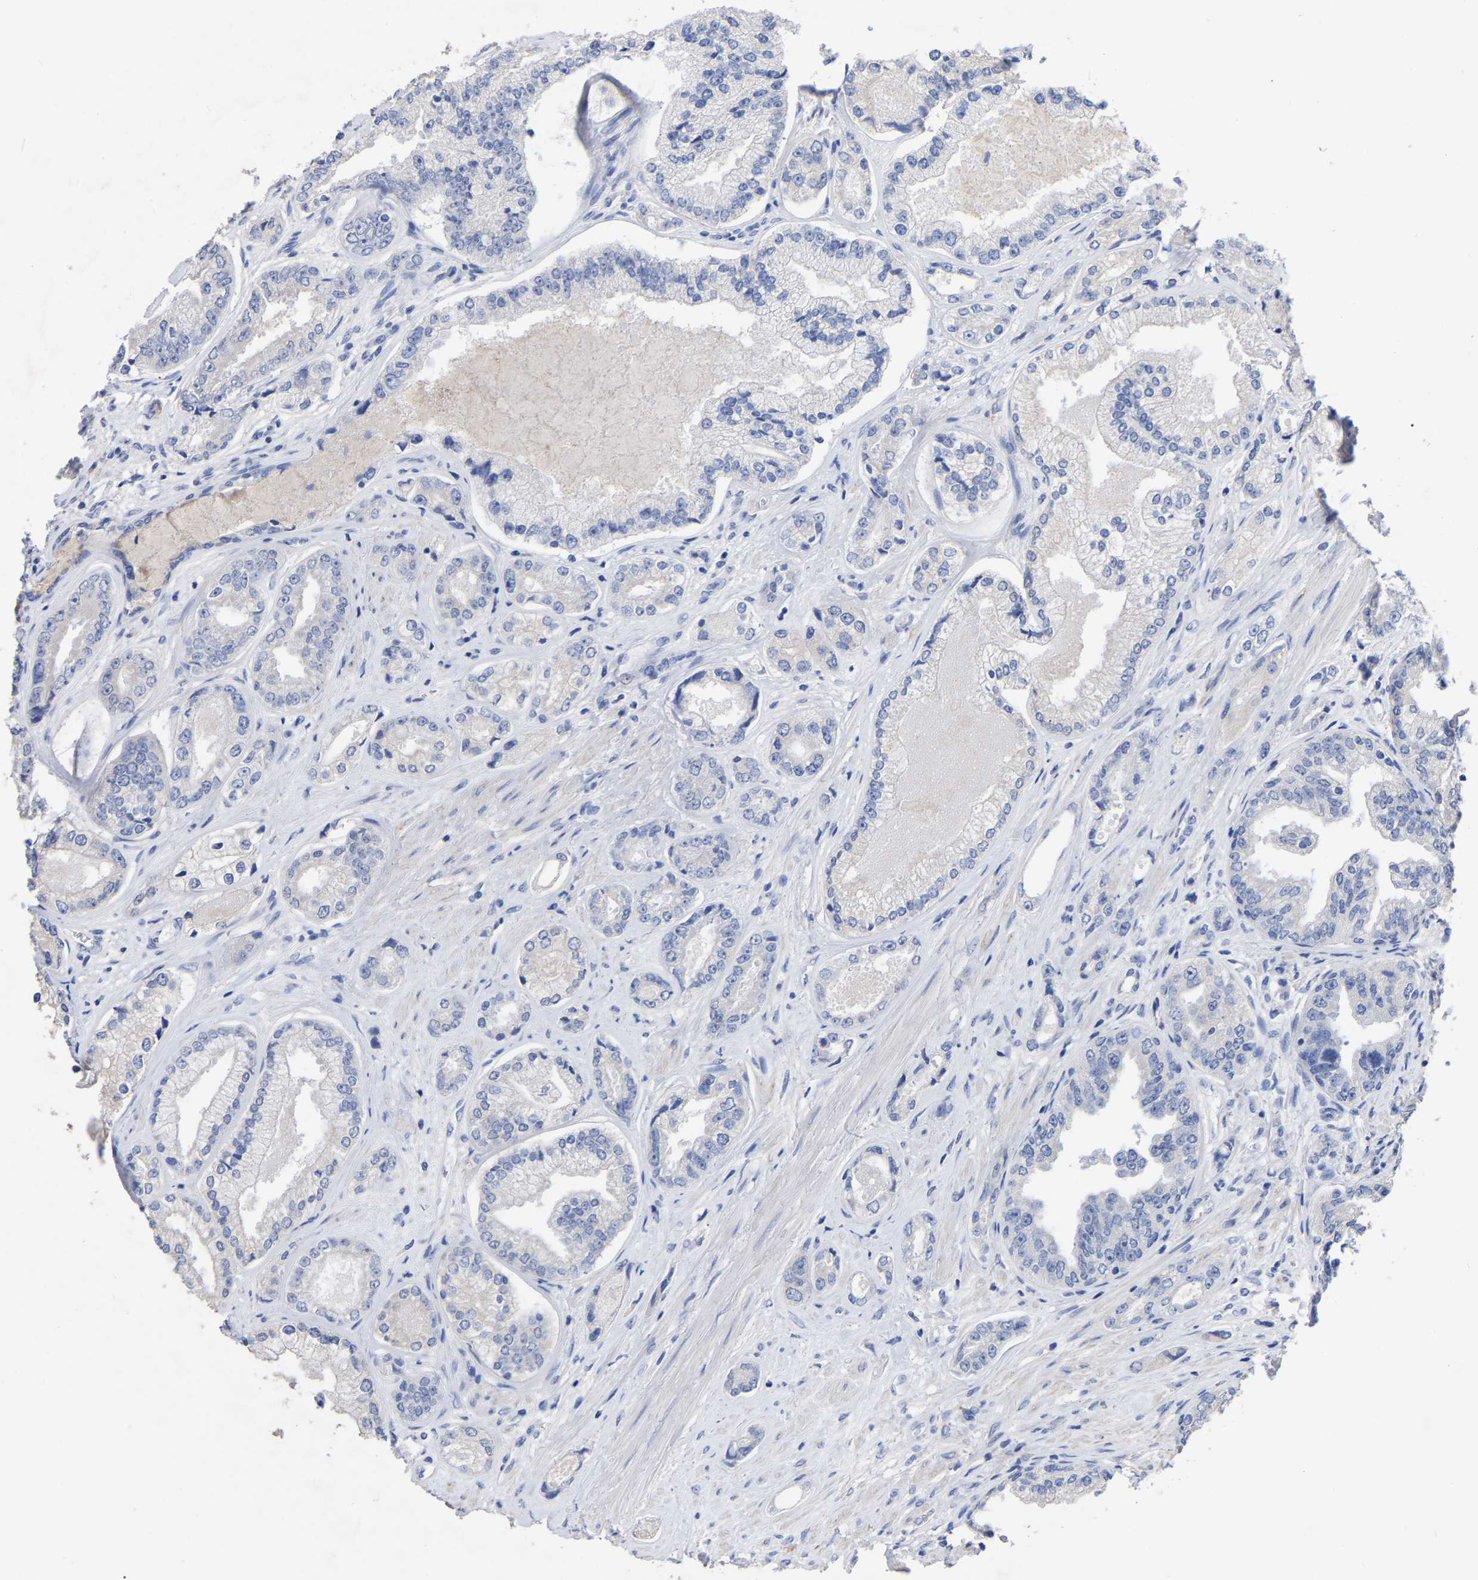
{"staining": {"intensity": "negative", "quantity": "none", "location": "none"}, "tissue": "prostate cancer", "cell_type": "Tumor cells", "image_type": "cancer", "snomed": [{"axis": "morphology", "description": "Adenocarcinoma, High grade"}, {"axis": "topography", "description": "Prostate"}], "caption": "Prostate adenocarcinoma (high-grade) stained for a protein using IHC demonstrates no staining tumor cells.", "gene": "ANXA13", "patient": {"sex": "male", "age": 61}}